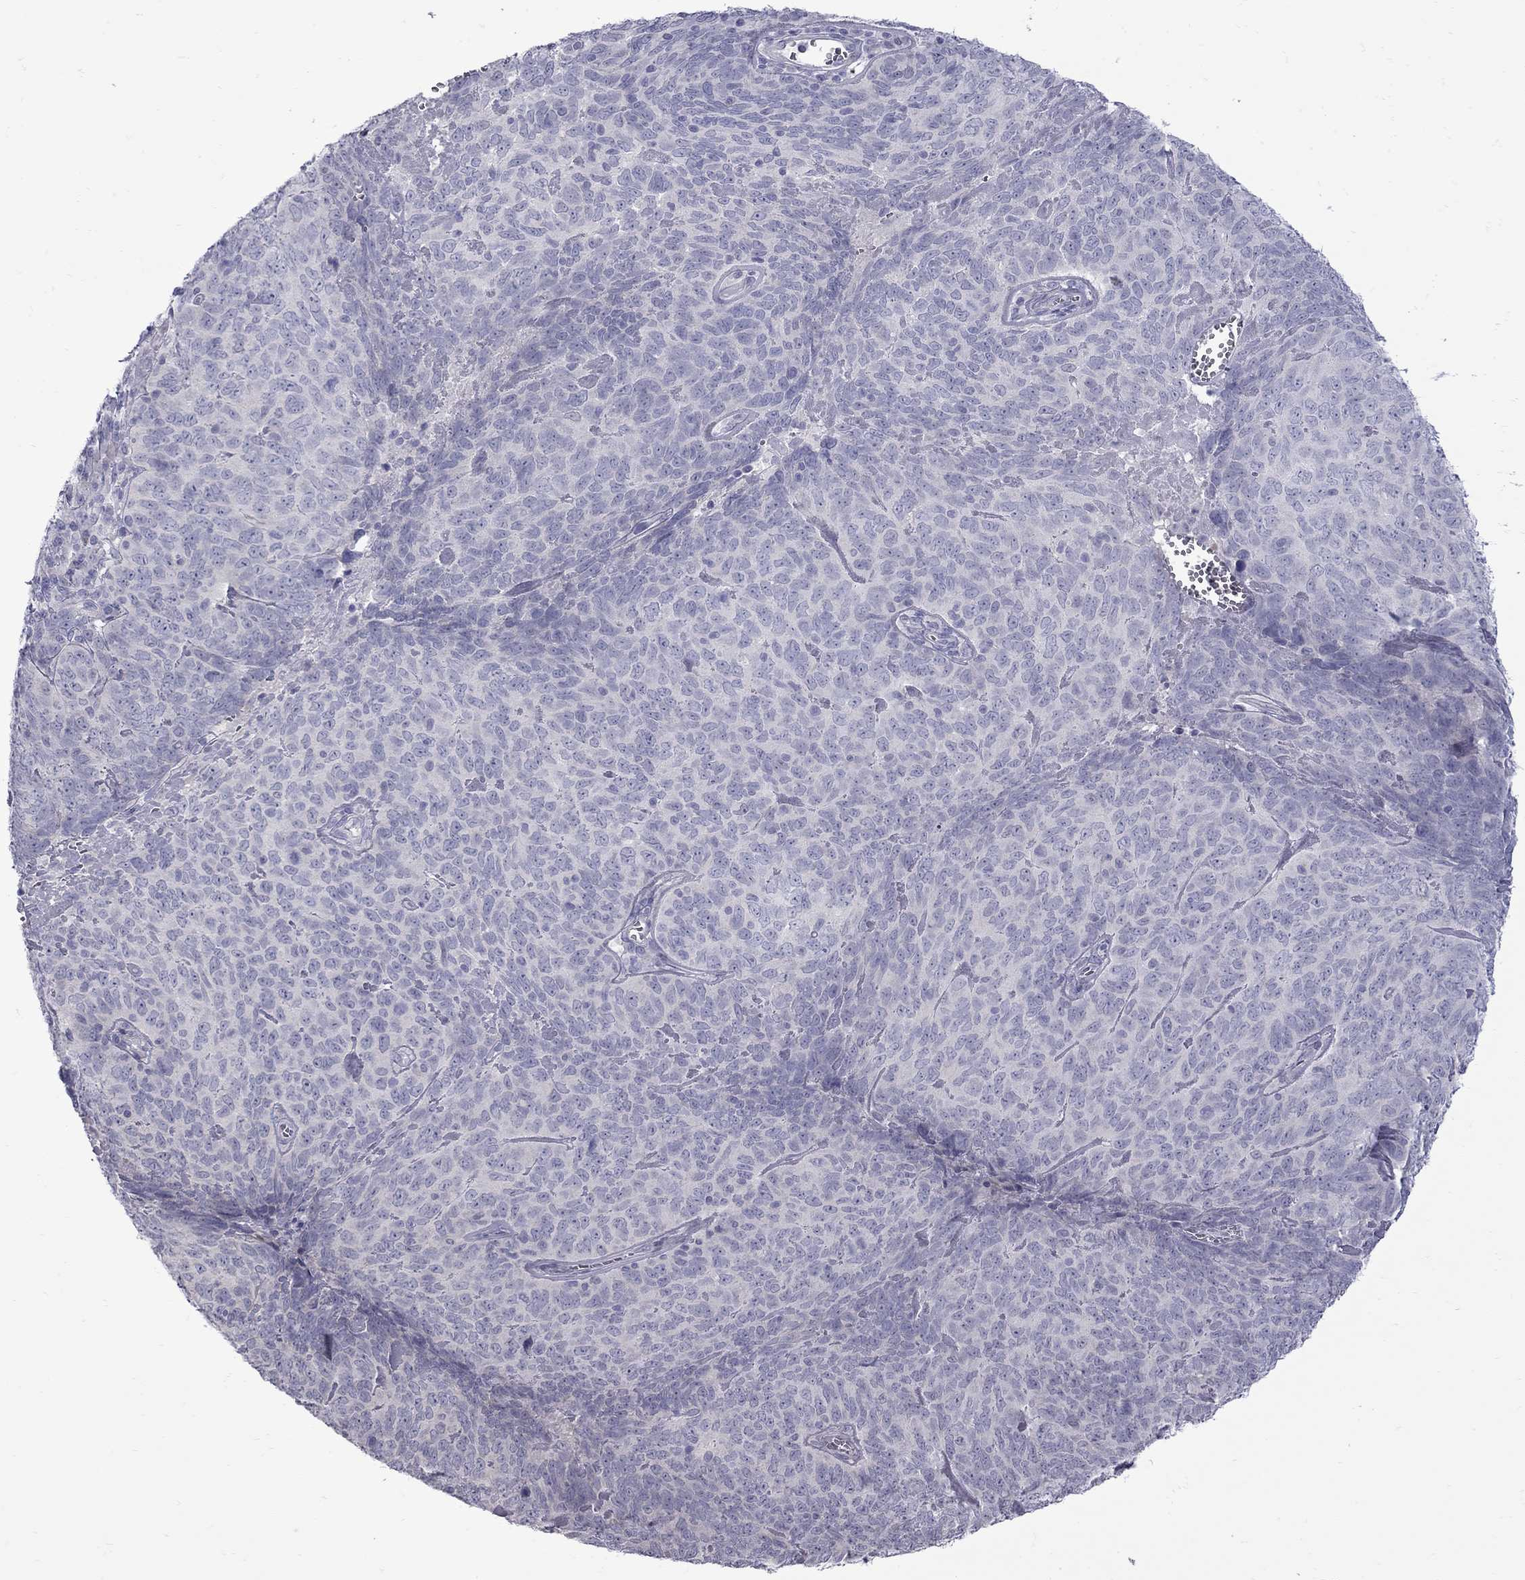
{"staining": {"intensity": "negative", "quantity": "none", "location": "none"}, "tissue": "skin cancer", "cell_type": "Tumor cells", "image_type": "cancer", "snomed": [{"axis": "morphology", "description": "Squamous cell carcinoma, NOS"}, {"axis": "topography", "description": "Skin"}, {"axis": "topography", "description": "Anal"}], "caption": "DAB immunohistochemical staining of skin squamous cell carcinoma exhibits no significant staining in tumor cells.", "gene": "NRARP", "patient": {"sex": "female", "age": 51}}